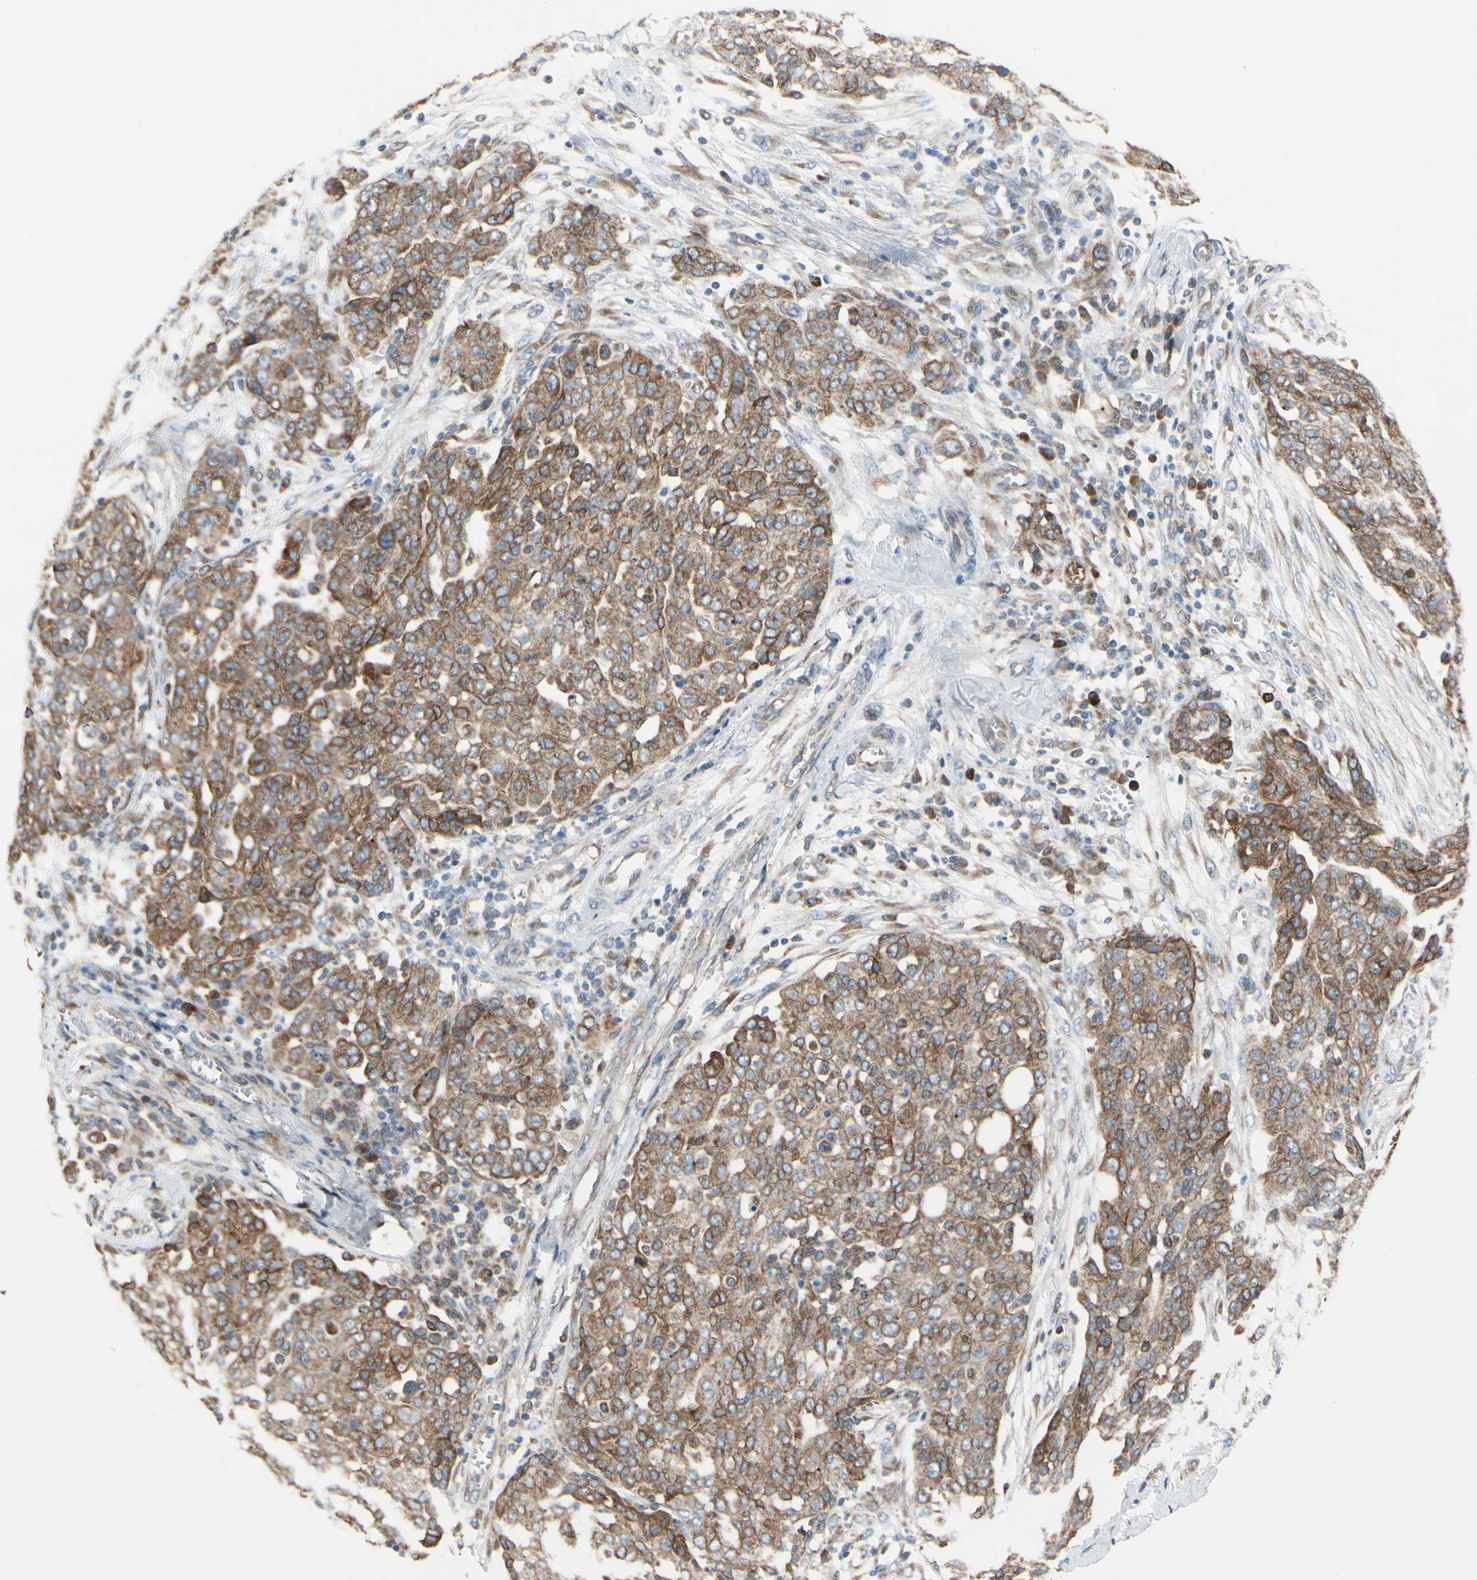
{"staining": {"intensity": "moderate", "quantity": ">75%", "location": "cytoplasmic/membranous"}, "tissue": "ovarian cancer", "cell_type": "Tumor cells", "image_type": "cancer", "snomed": [{"axis": "morphology", "description": "Cystadenocarcinoma, serous, NOS"}, {"axis": "topography", "description": "Soft tissue"}, {"axis": "topography", "description": "Ovary"}], "caption": "DAB (3,3'-diaminobenzidine) immunohistochemical staining of human ovarian cancer (serous cystadenocarcinoma) exhibits moderate cytoplasmic/membranous protein positivity in approximately >75% of tumor cells.", "gene": "CLCC1", "patient": {"sex": "female", "age": 57}}